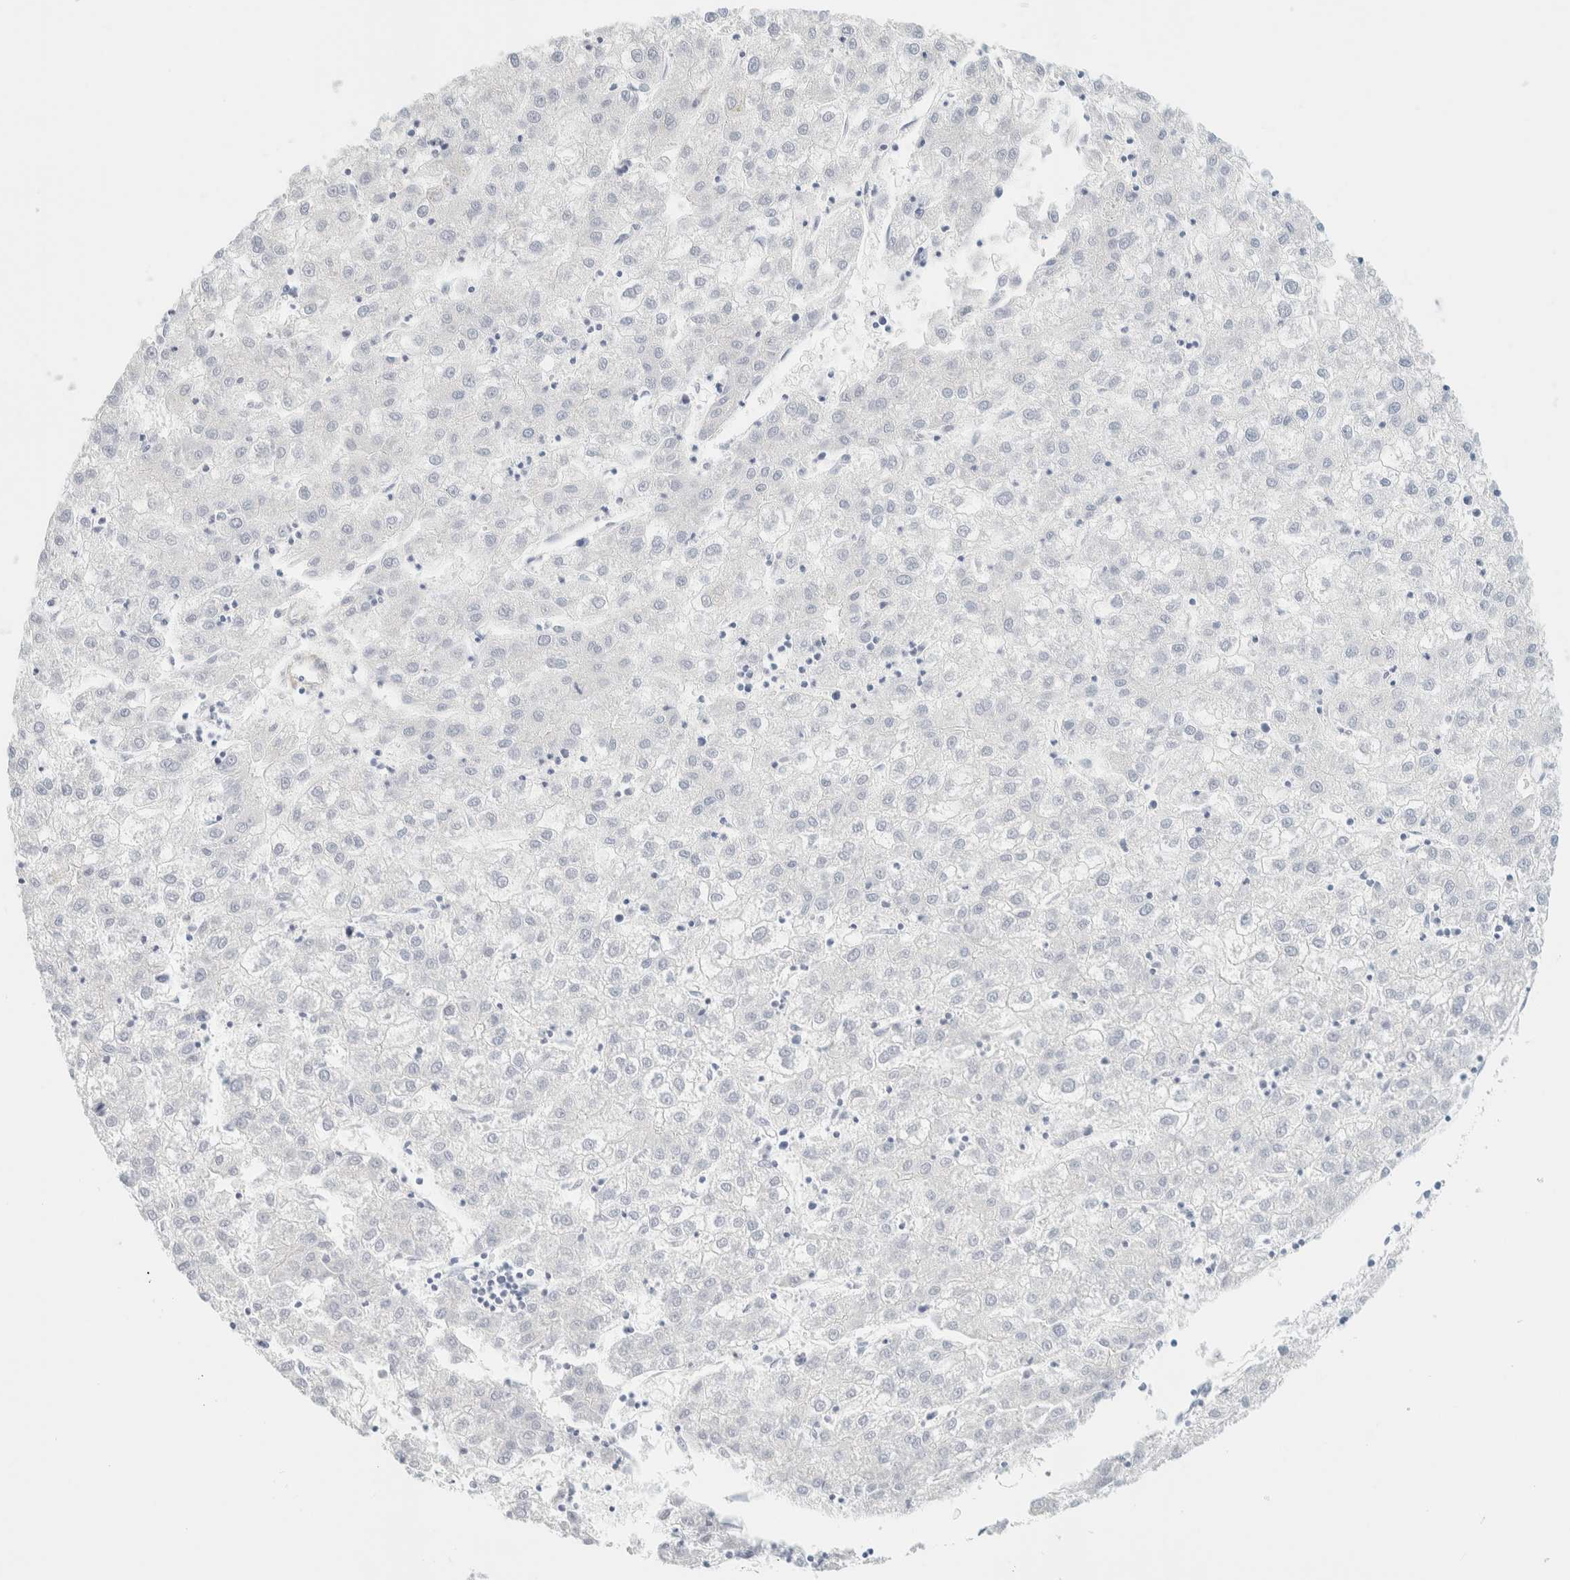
{"staining": {"intensity": "negative", "quantity": "none", "location": "none"}, "tissue": "liver cancer", "cell_type": "Tumor cells", "image_type": "cancer", "snomed": [{"axis": "morphology", "description": "Carcinoma, Hepatocellular, NOS"}, {"axis": "topography", "description": "Liver"}], "caption": "IHC image of neoplastic tissue: hepatocellular carcinoma (liver) stained with DAB displays no significant protein expression in tumor cells. (DAB (3,3'-diaminobenzidine) IHC visualized using brightfield microscopy, high magnification).", "gene": "AFMID", "patient": {"sex": "male", "age": 72}}